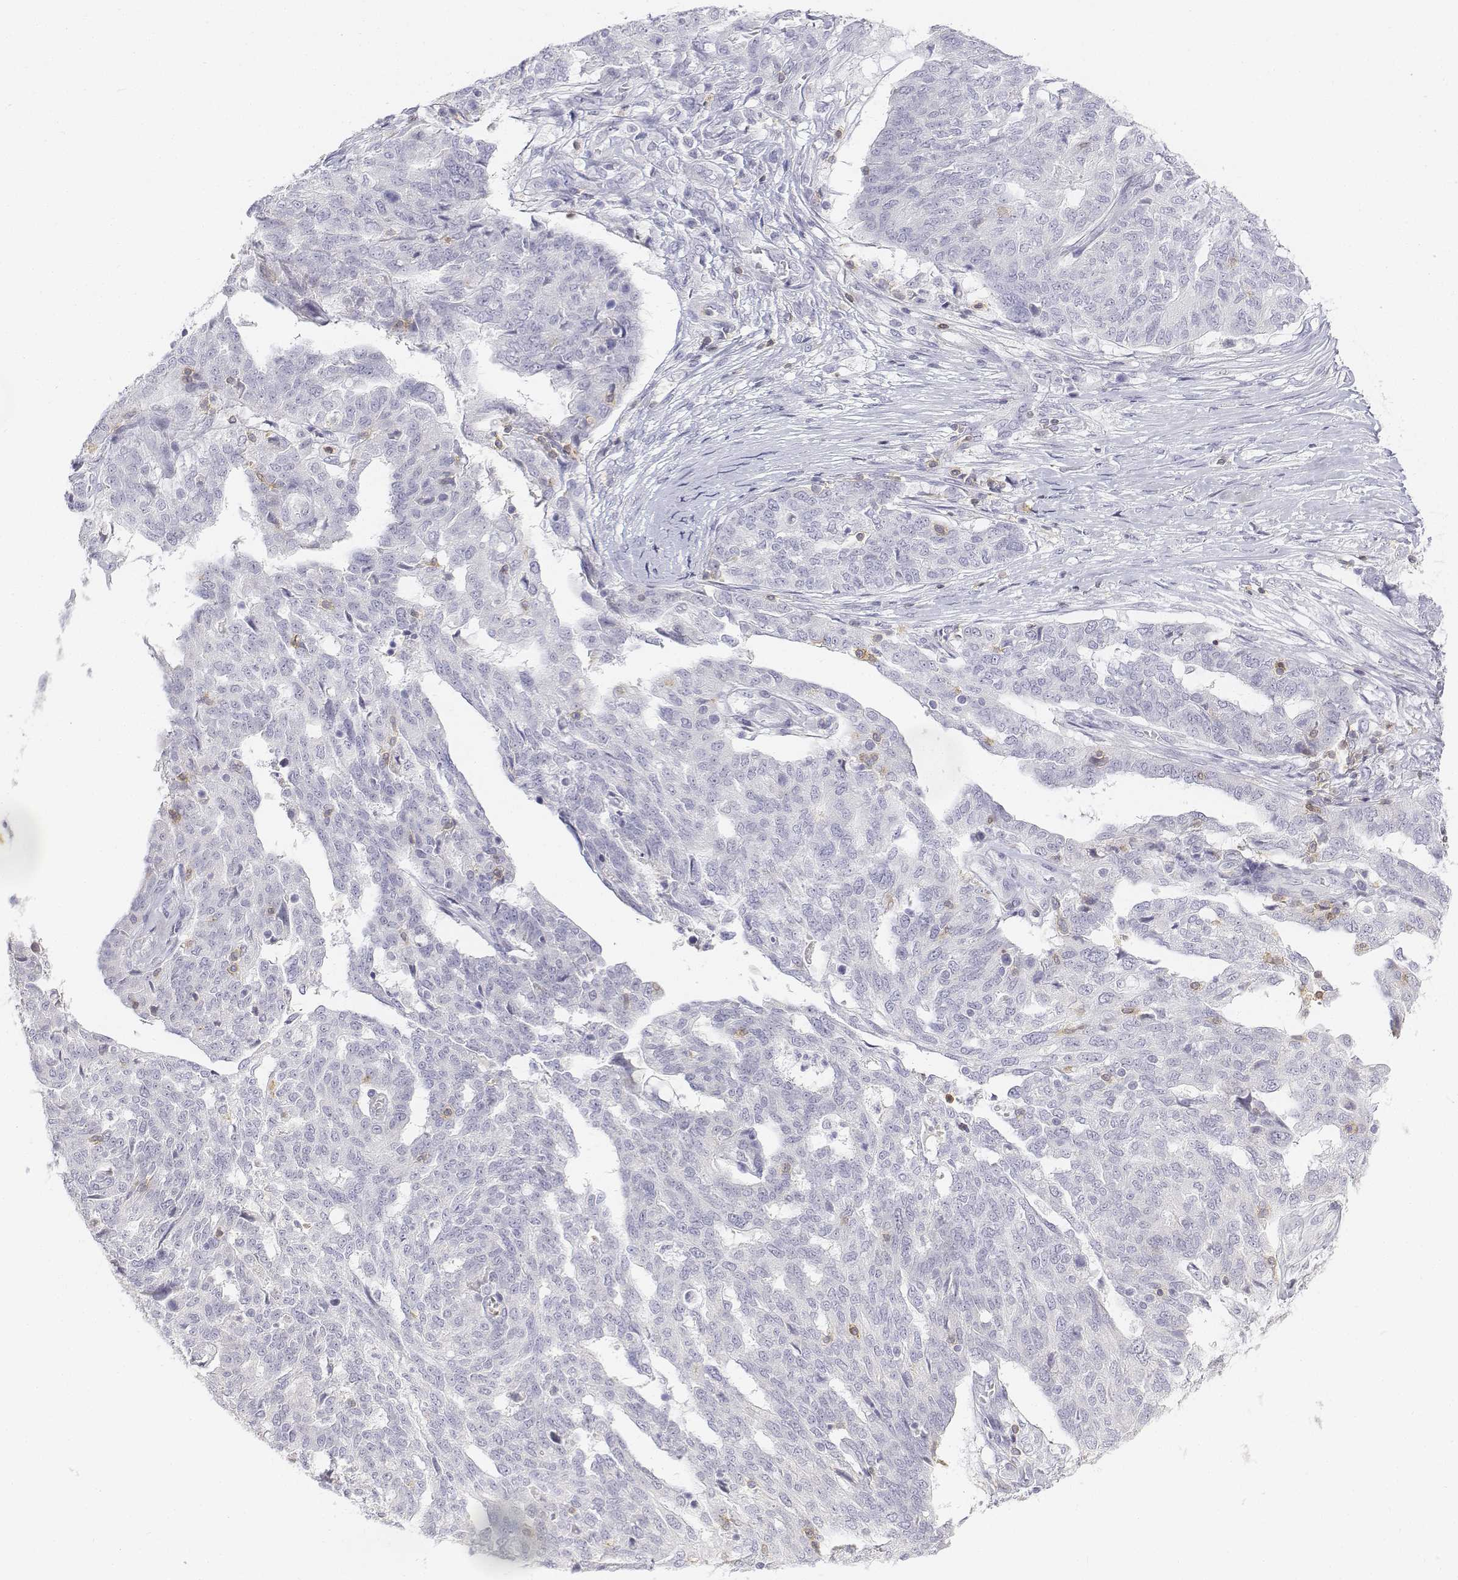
{"staining": {"intensity": "negative", "quantity": "none", "location": "none"}, "tissue": "ovarian cancer", "cell_type": "Tumor cells", "image_type": "cancer", "snomed": [{"axis": "morphology", "description": "Cystadenocarcinoma, serous, NOS"}, {"axis": "topography", "description": "Ovary"}], "caption": "There is no significant expression in tumor cells of ovarian cancer.", "gene": "CD3E", "patient": {"sex": "female", "age": 67}}